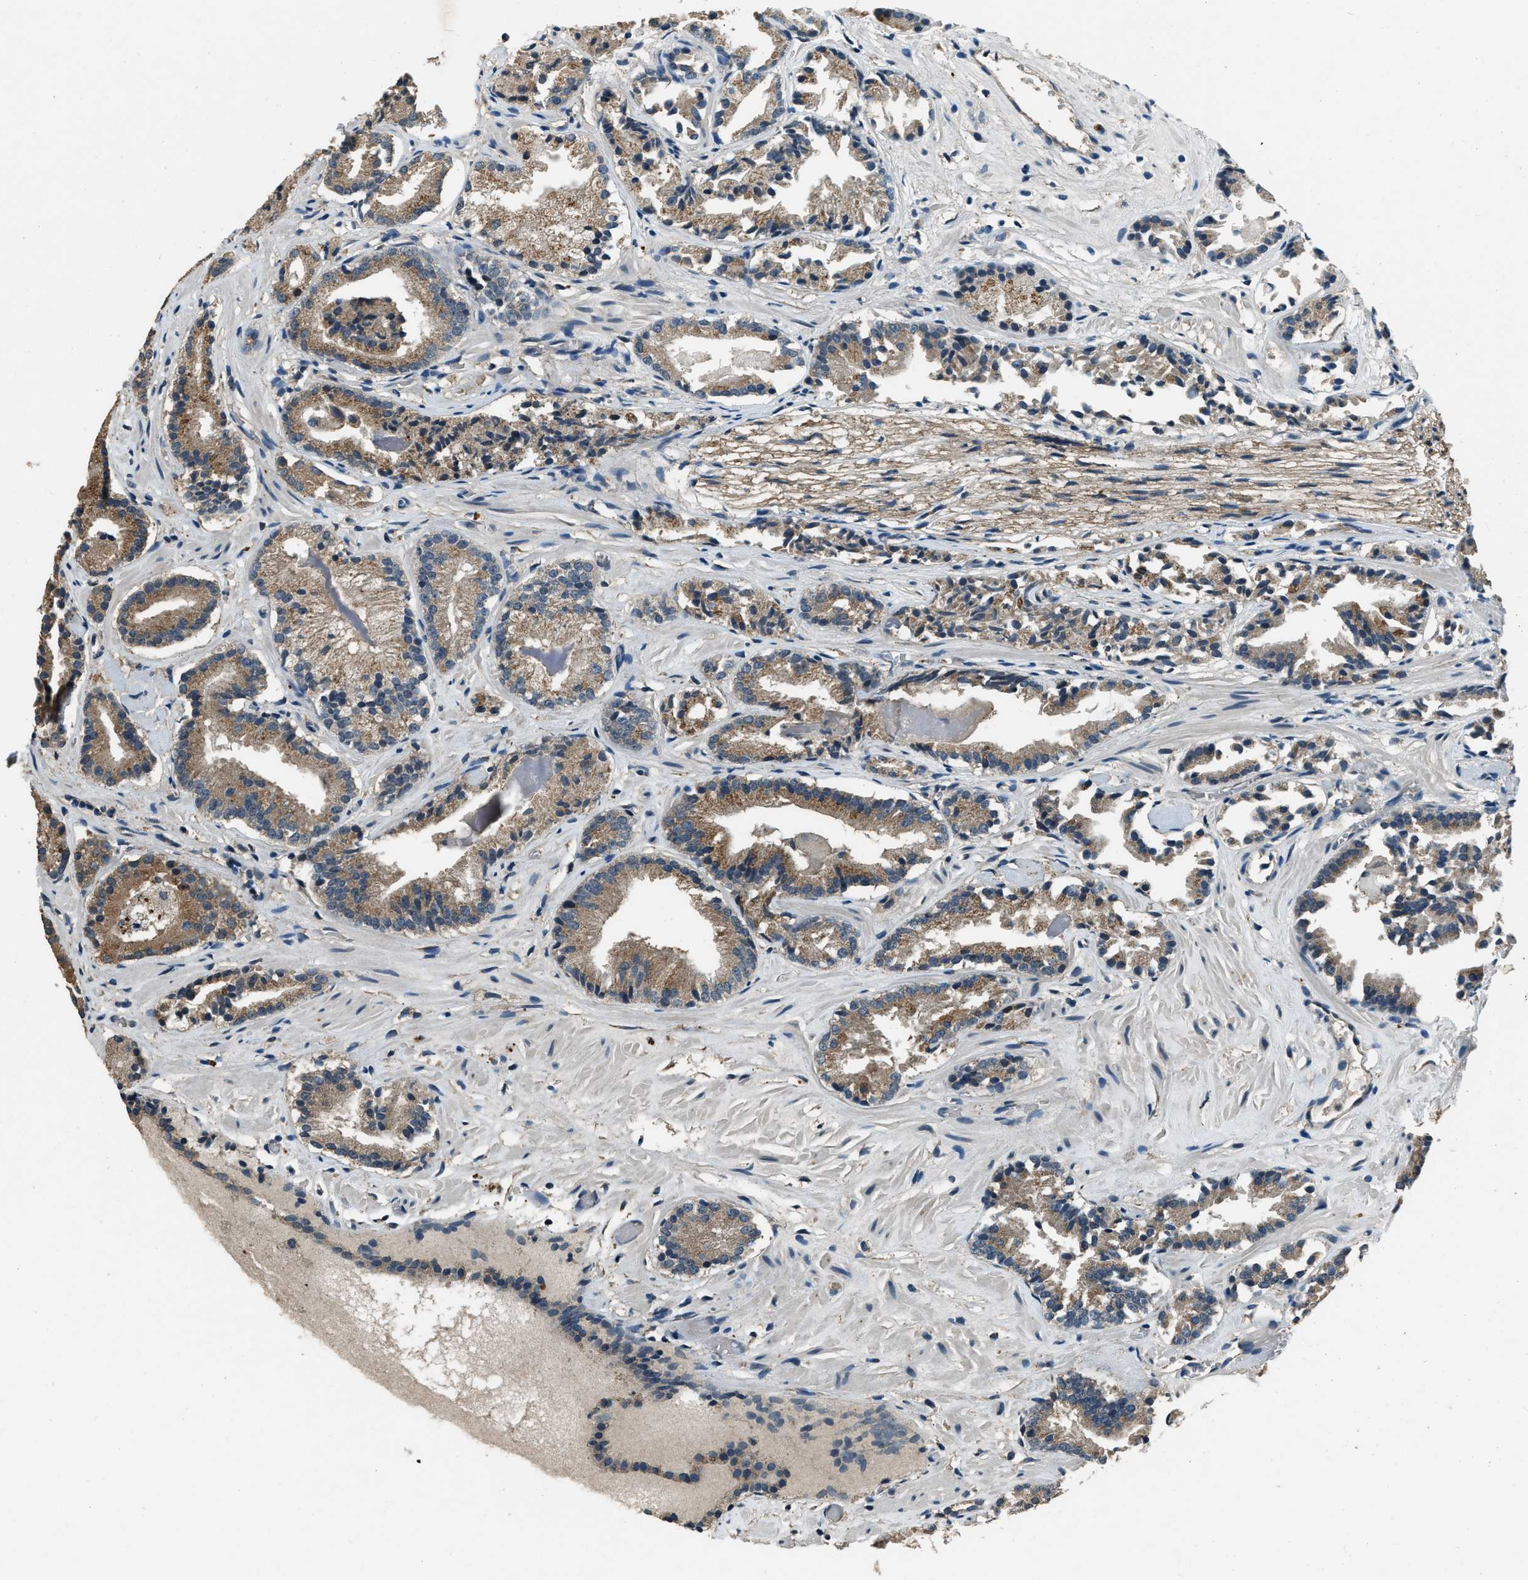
{"staining": {"intensity": "moderate", "quantity": ">75%", "location": "cytoplasmic/membranous"}, "tissue": "prostate cancer", "cell_type": "Tumor cells", "image_type": "cancer", "snomed": [{"axis": "morphology", "description": "Adenocarcinoma, Low grade"}, {"axis": "topography", "description": "Prostate"}], "caption": "IHC histopathology image of neoplastic tissue: prostate cancer (adenocarcinoma (low-grade)) stained using immunohistochemistry (IHC) demonstrates medium levels of moderate protein expression localized specifically in the cytoplasmic/membranous of tumor cells, appearing as a cytoplasmic/membranous brown color.", "gene": "NUDCD3", "patient": {"sex": "male", "age": 51}}